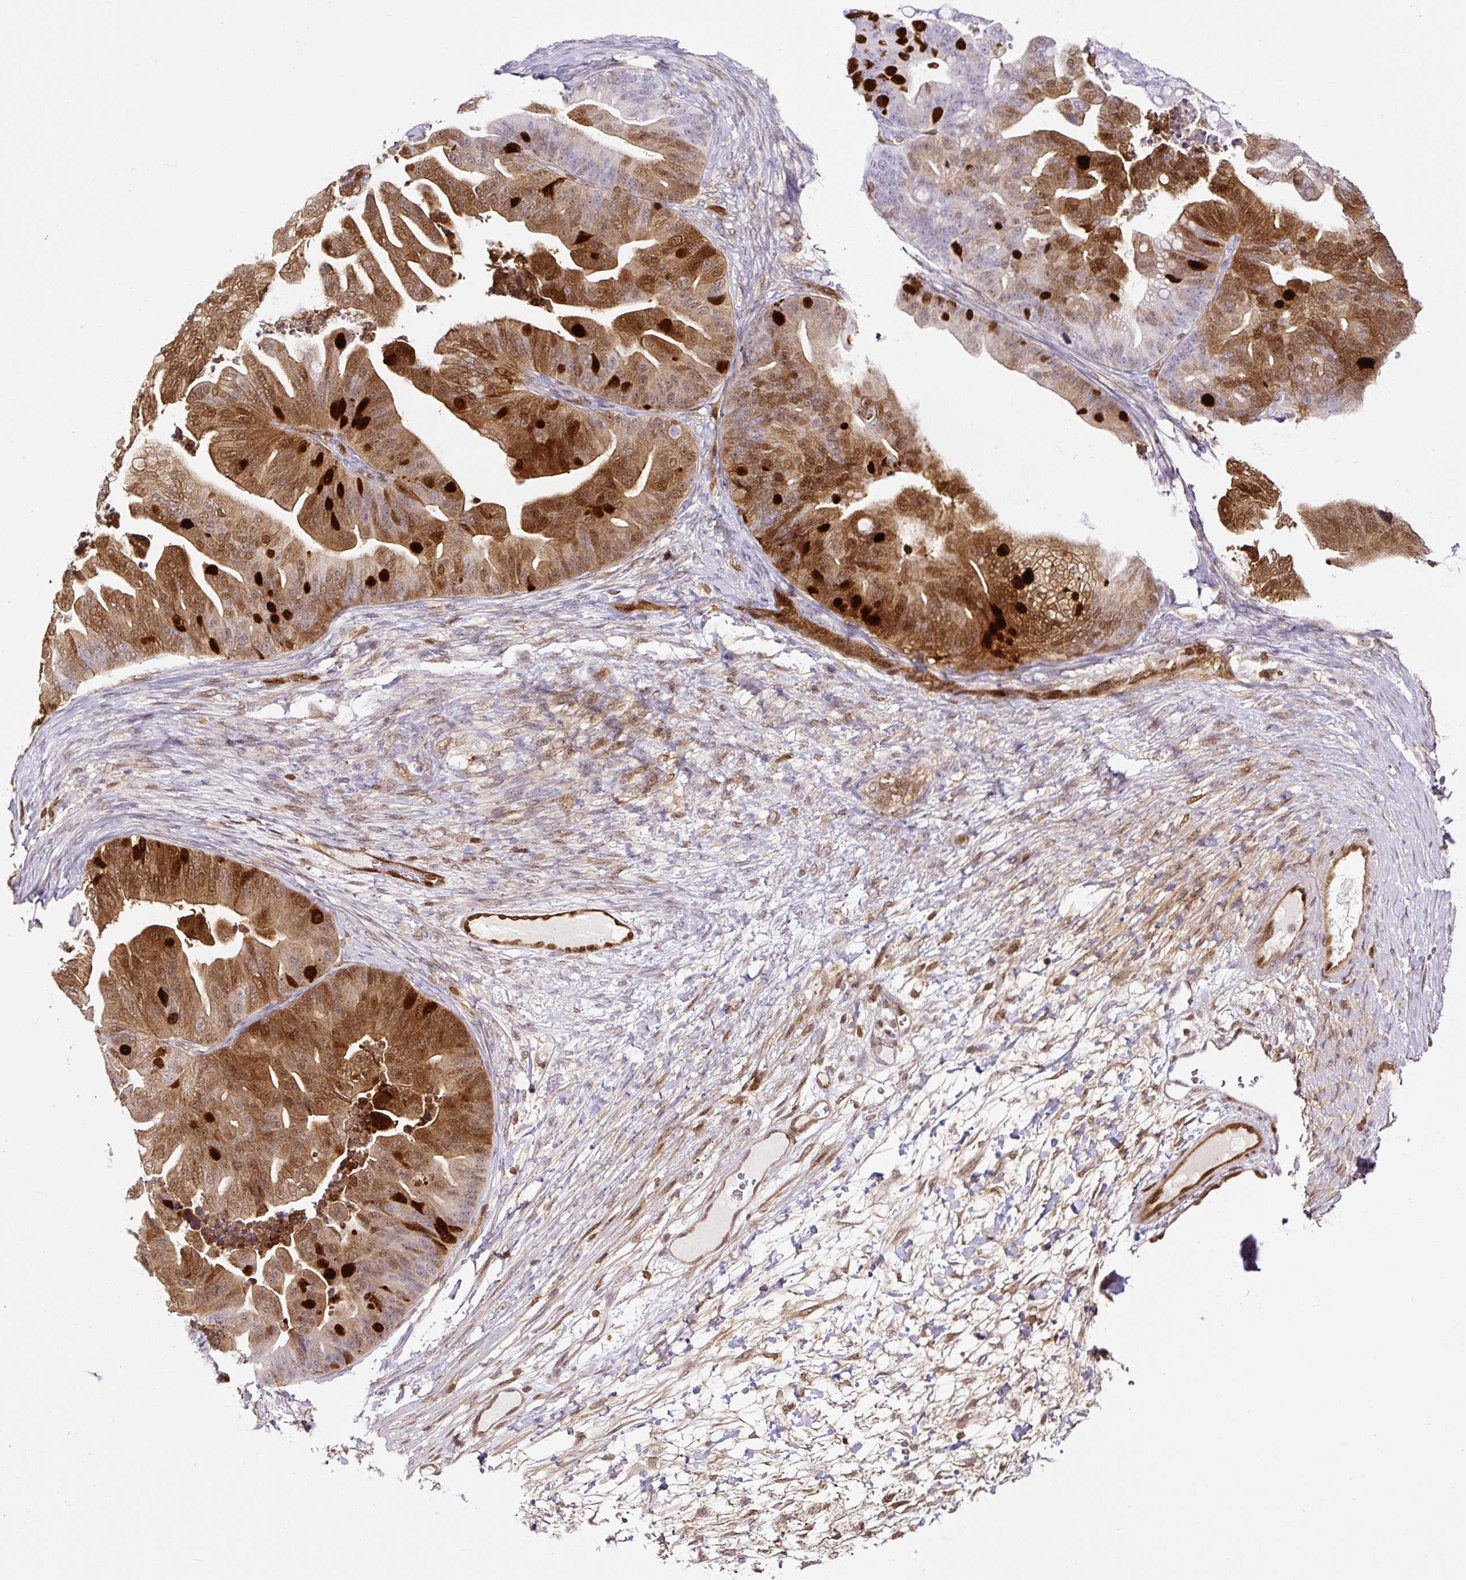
{"staining": {"intensity": "moderate", "quantity": ">75%", "location": "cytoplasmic/membranous,nuclear"}, "tissue": "ovarian cancer", "cell_type": "Tumor cells", "image_type": "cancer", "snomed": [{"axis": "morphology", "description": "Cystadenocarcinoma, mucinous, NOS"}, {"axis": "topography", "description": "Ovary"}], "caption": "Immunohistochemistry photomicrograph of neoplastic tissue: human ovarian cancer (mucinous cystadenocarcinoma) stained using immunohistochemistry (IHC) shows medium levels of moderate protein expression localized specifically in the cytoplasmic/membranous and nuclear of tumor cells, appearing as a cytoplasmic/membranous and nuclear brown color.", "gene": "ANXA1", "patient": {"sex": "female", "age": 67}}